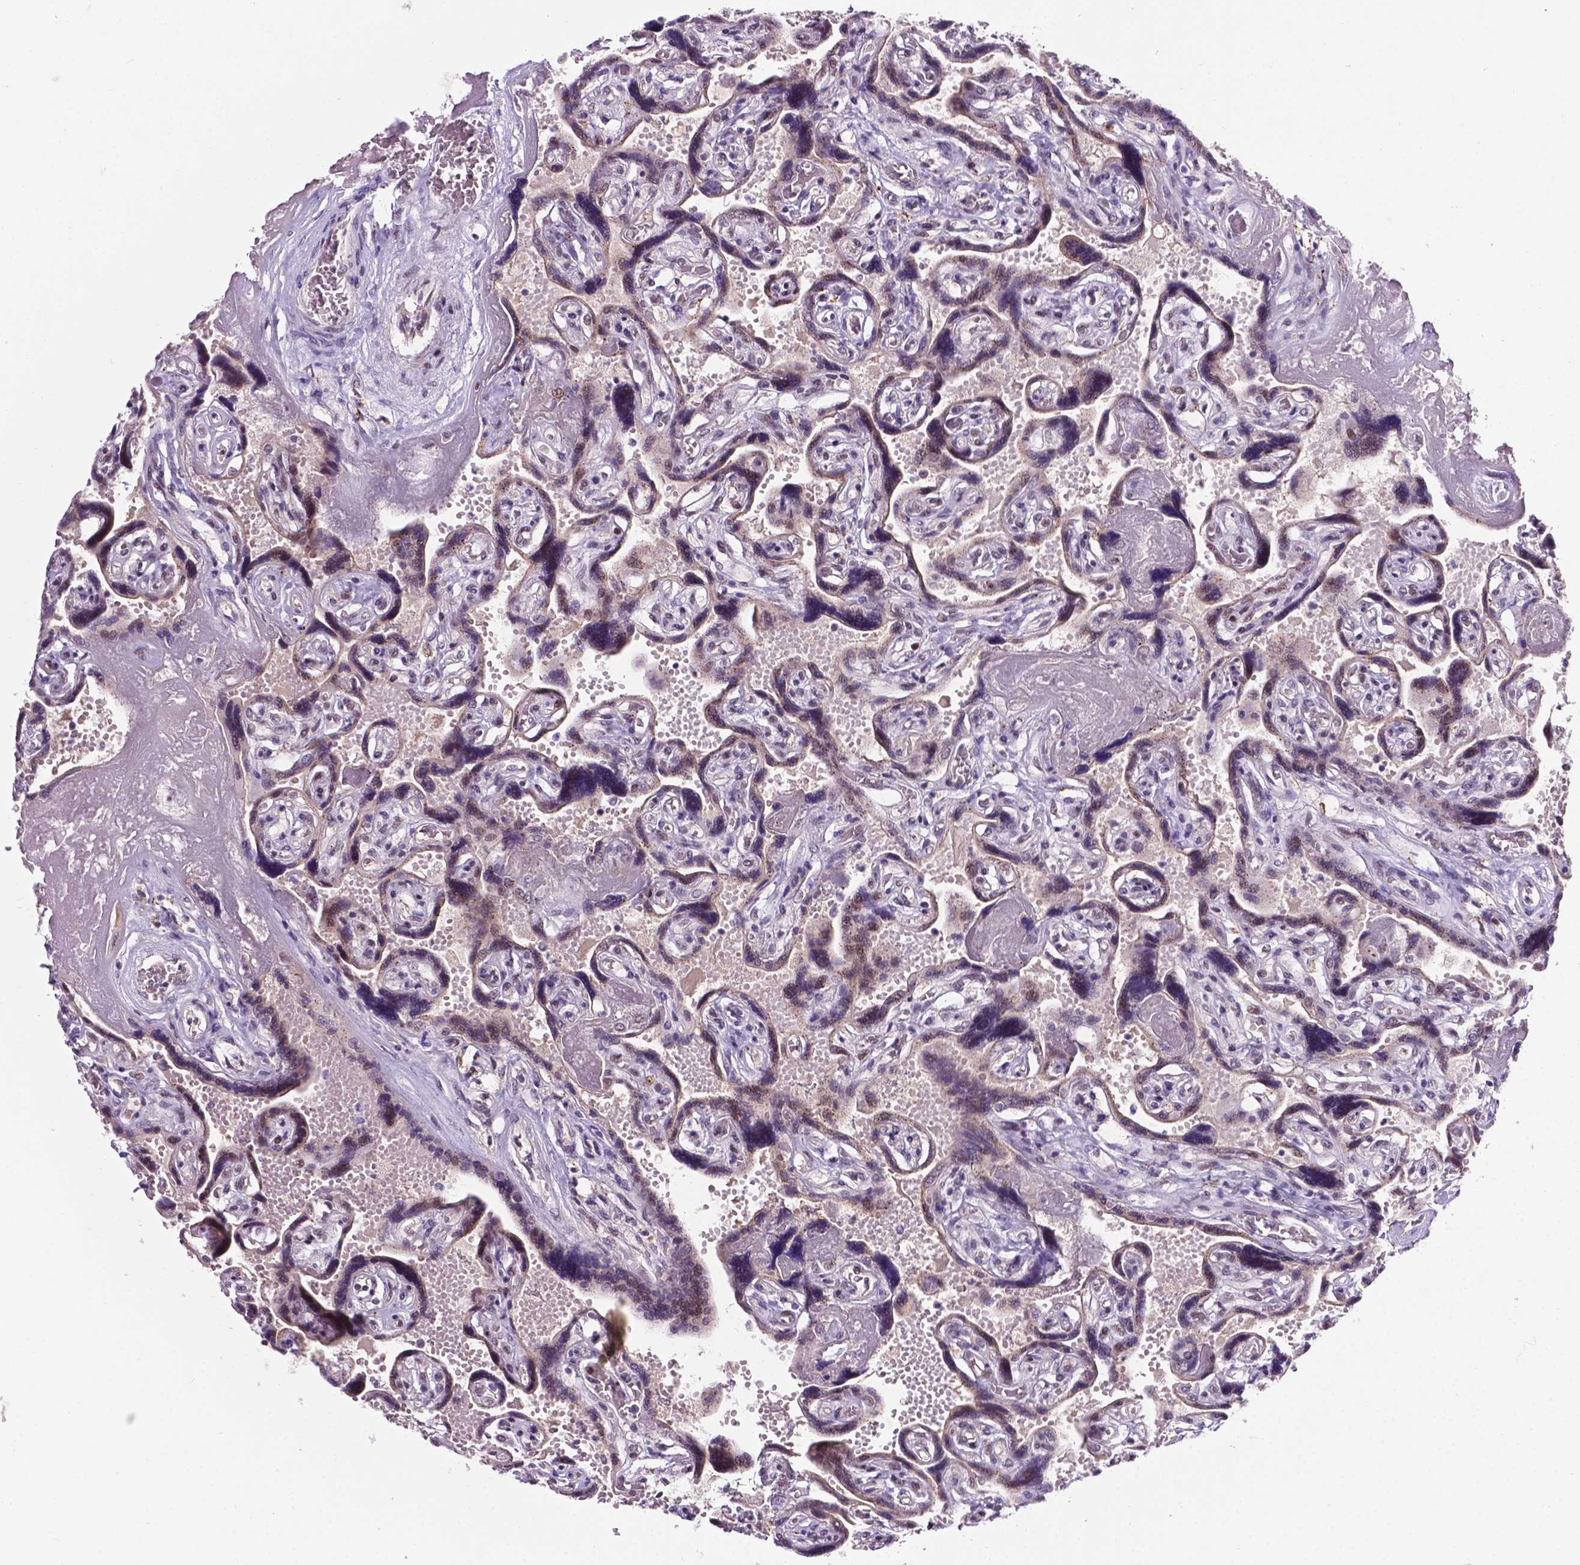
{"staining": {"intensity": "moderate", "quantity": "<25%", "location": "nuclear"}, "tissue": "placenta", "cell_type": "Decidual cells", "image_type": "normal", "snomed": [{"axis": "morphology", "description": "Normal tissue, NOS"}, {"axis": "topography", "description": "Placenta"}], "caption": "A brown stain labels moderate nuclear positivity of a protein in decidual cells of unremarkable human placenta.", "gene": "SMAD2", "patient": {"sex": "female", "age": 32}}